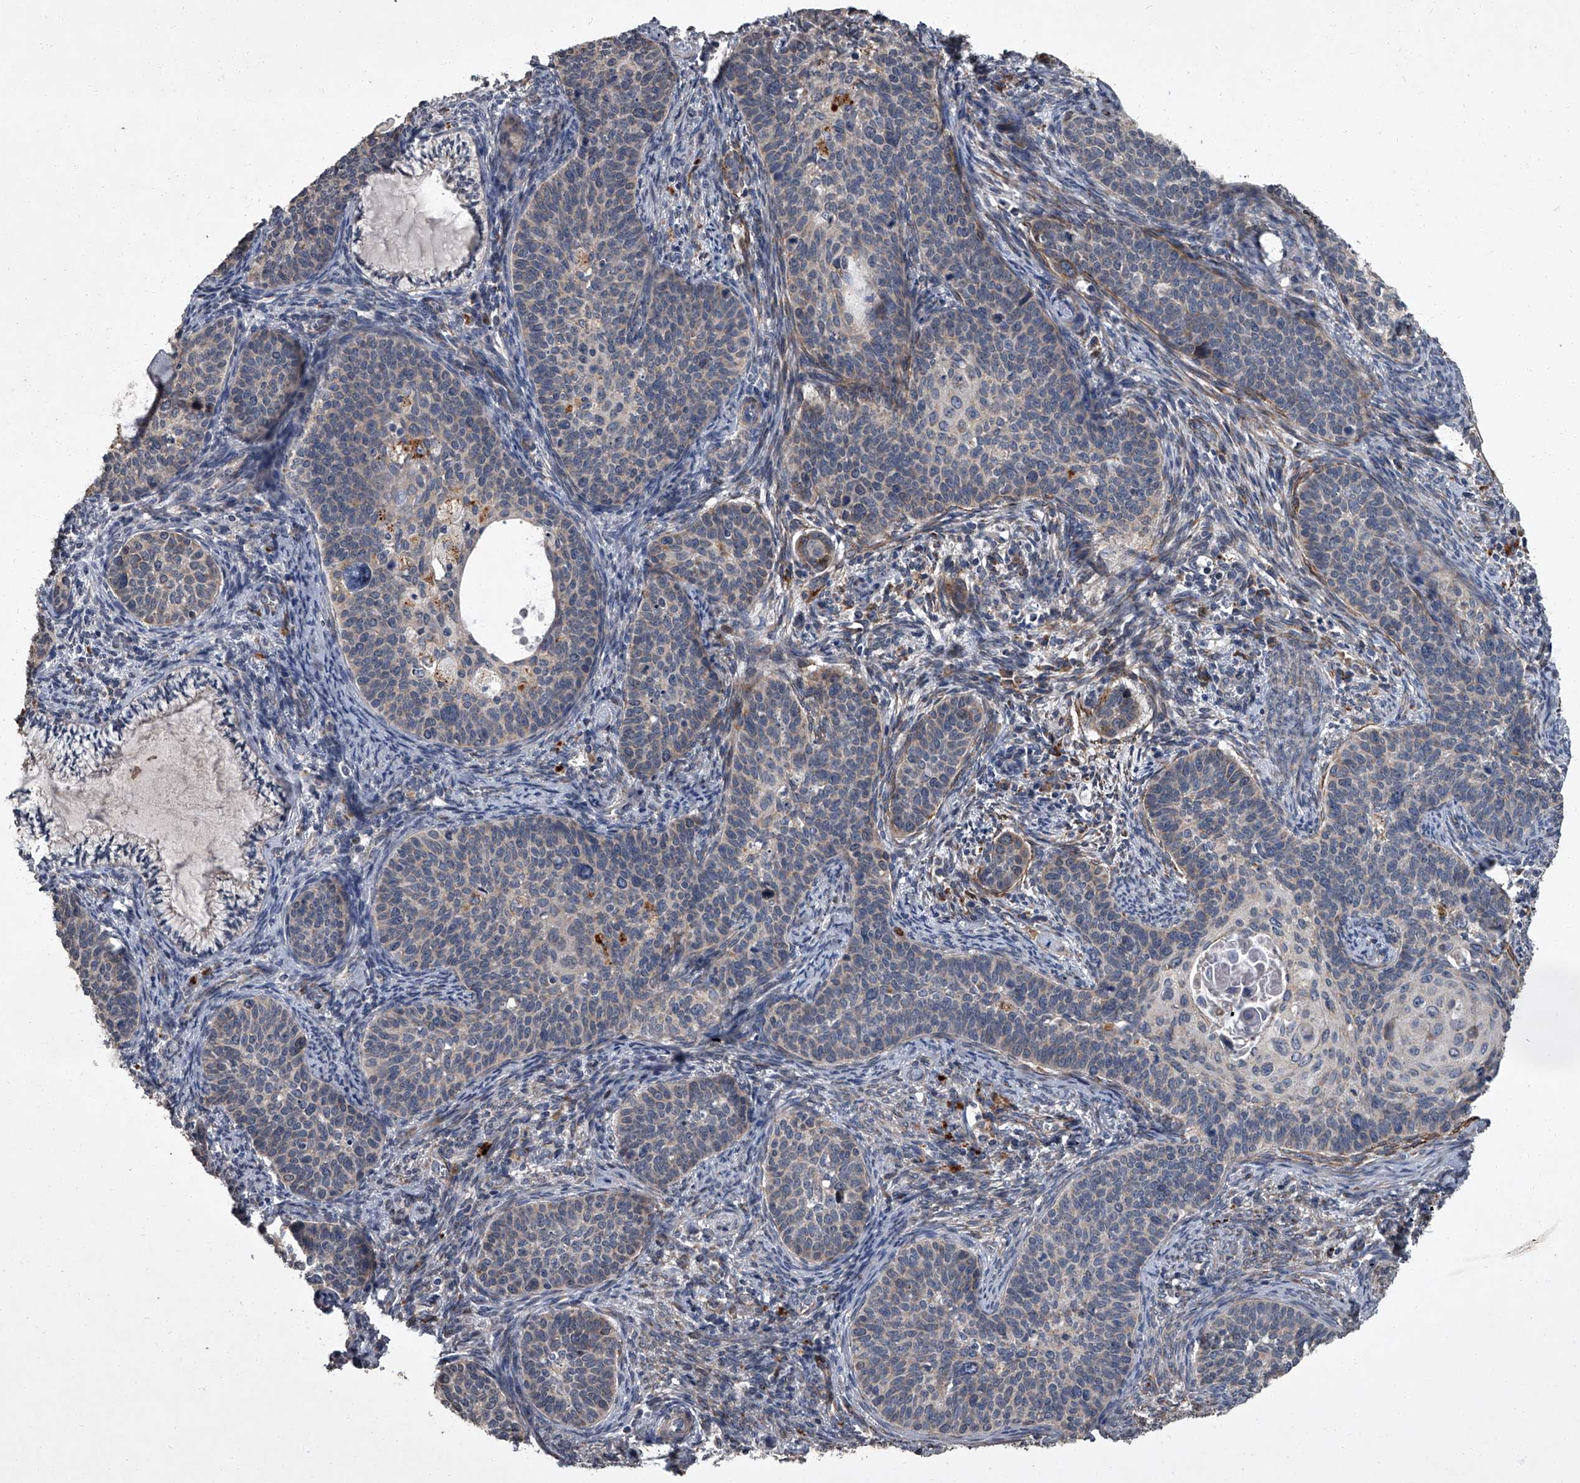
{"staining": {"intensity": "moderate", "quantity": "<25%", "location": "cytoplasmic/membranous"}, "tissue": "cervical cancer", "cell_type": "Tumor cells", "image_type": "cancer", "snomed": [{"axis": "morphology", "description": "Squamous cell carcinoma, NOS"}, {"axis": "topography", "description": "Cervix"}], "caption": "IHC image of neoplastic tissue: human cervical squamous cell carcinoma stained using immunohistochemistry (IHC) reveals low levels of moderate protein expression localized specifically in the cytoplasmic/membranous of tumor cells, appearing as a cytoplasmic/membranous brown color.", "gene": "SIRT4", "patient": {"sex": "female", "age": 33}}